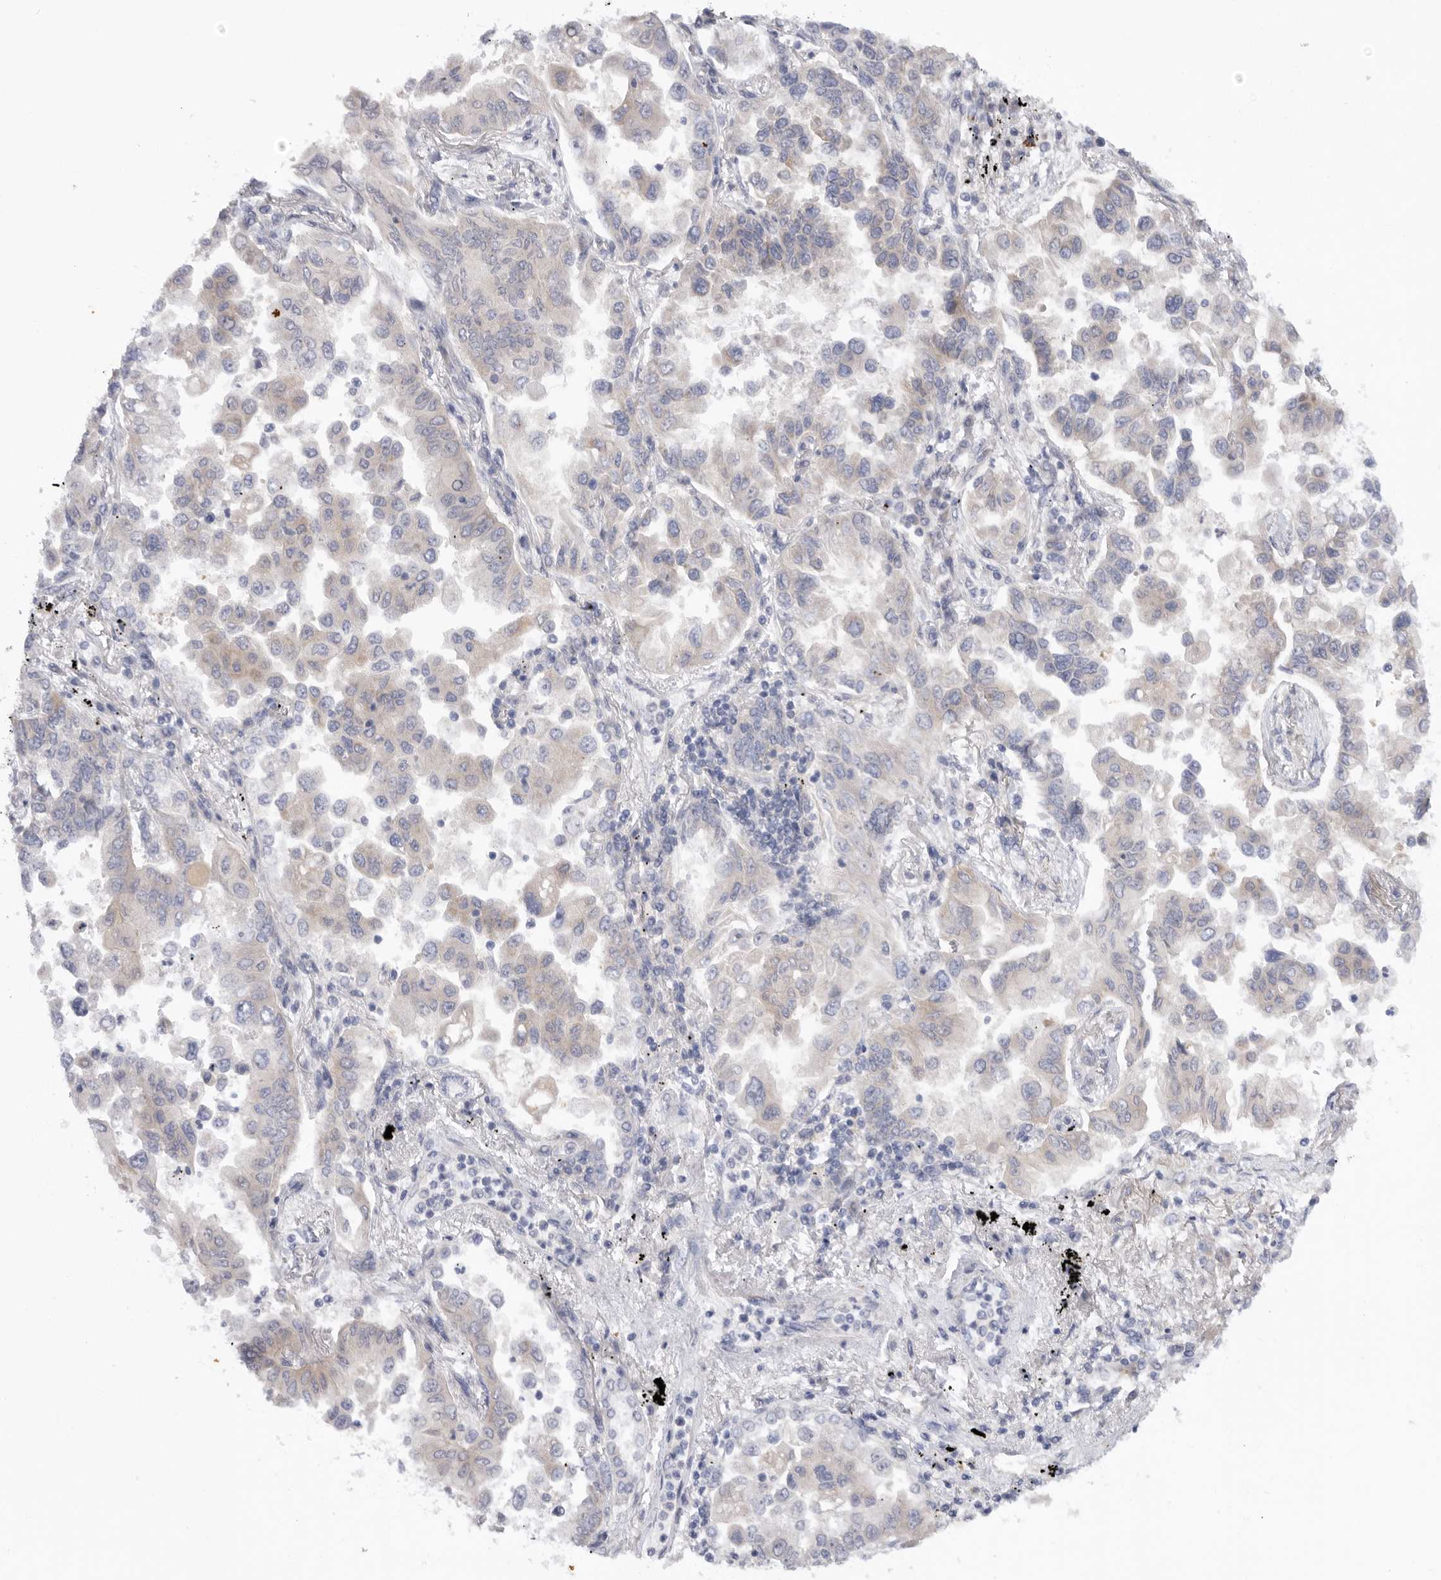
{"staining": {"intensity": "weak", "quantity": "<25%", "location": "cytoplasmic/membranous"}, "tissue": "lung cancer", "cell_type": "Tumor cells", "image_type": "cancer", "snomed": [{"axis": "morphology", "description": "Adenocarcinoma, NOS"}, {"axis": "topography", "description": "Lung"}], "caption": "Adenocarcinoma (lung) was stained to show a protein in brown. There is no significant staining in tumor cells.", "gene": "MTFR1L", "patient": {"sex": "female", "age": 67}}